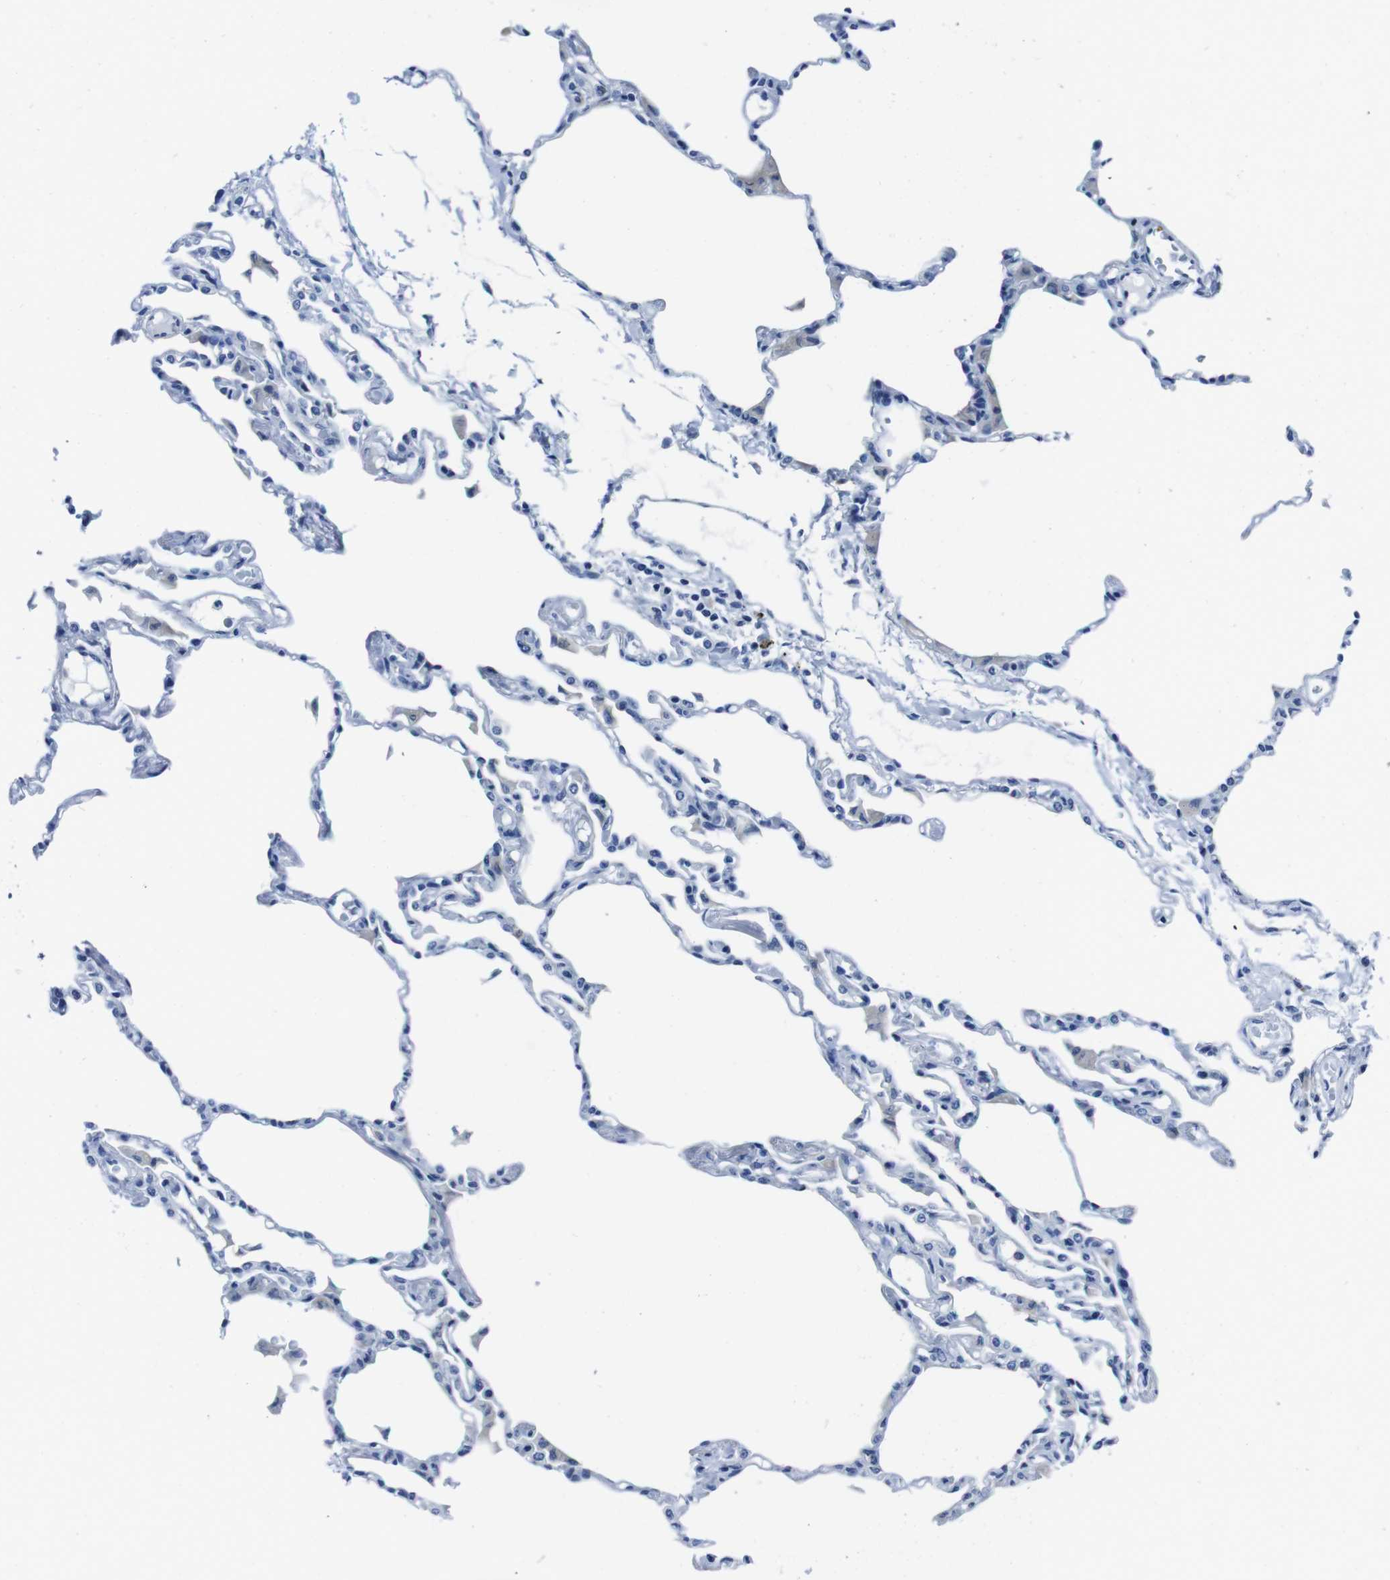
{"staining": {"intensity": "negative", "quantity": "none", "location": "none"}, "tissue": "lung", "cell_type": "Alveolar cells", "image_type": "normal", "snomed": [{"axis": "morphology", "description": "Normal tissue, NOS"}, {"axis": "topography", "description": "Lung"}], "caption": "The image displays no significant positivity in alveolar cells of lung.", "gene": "EIF4A1", "patient": {"sex": "female", "age": 49}}